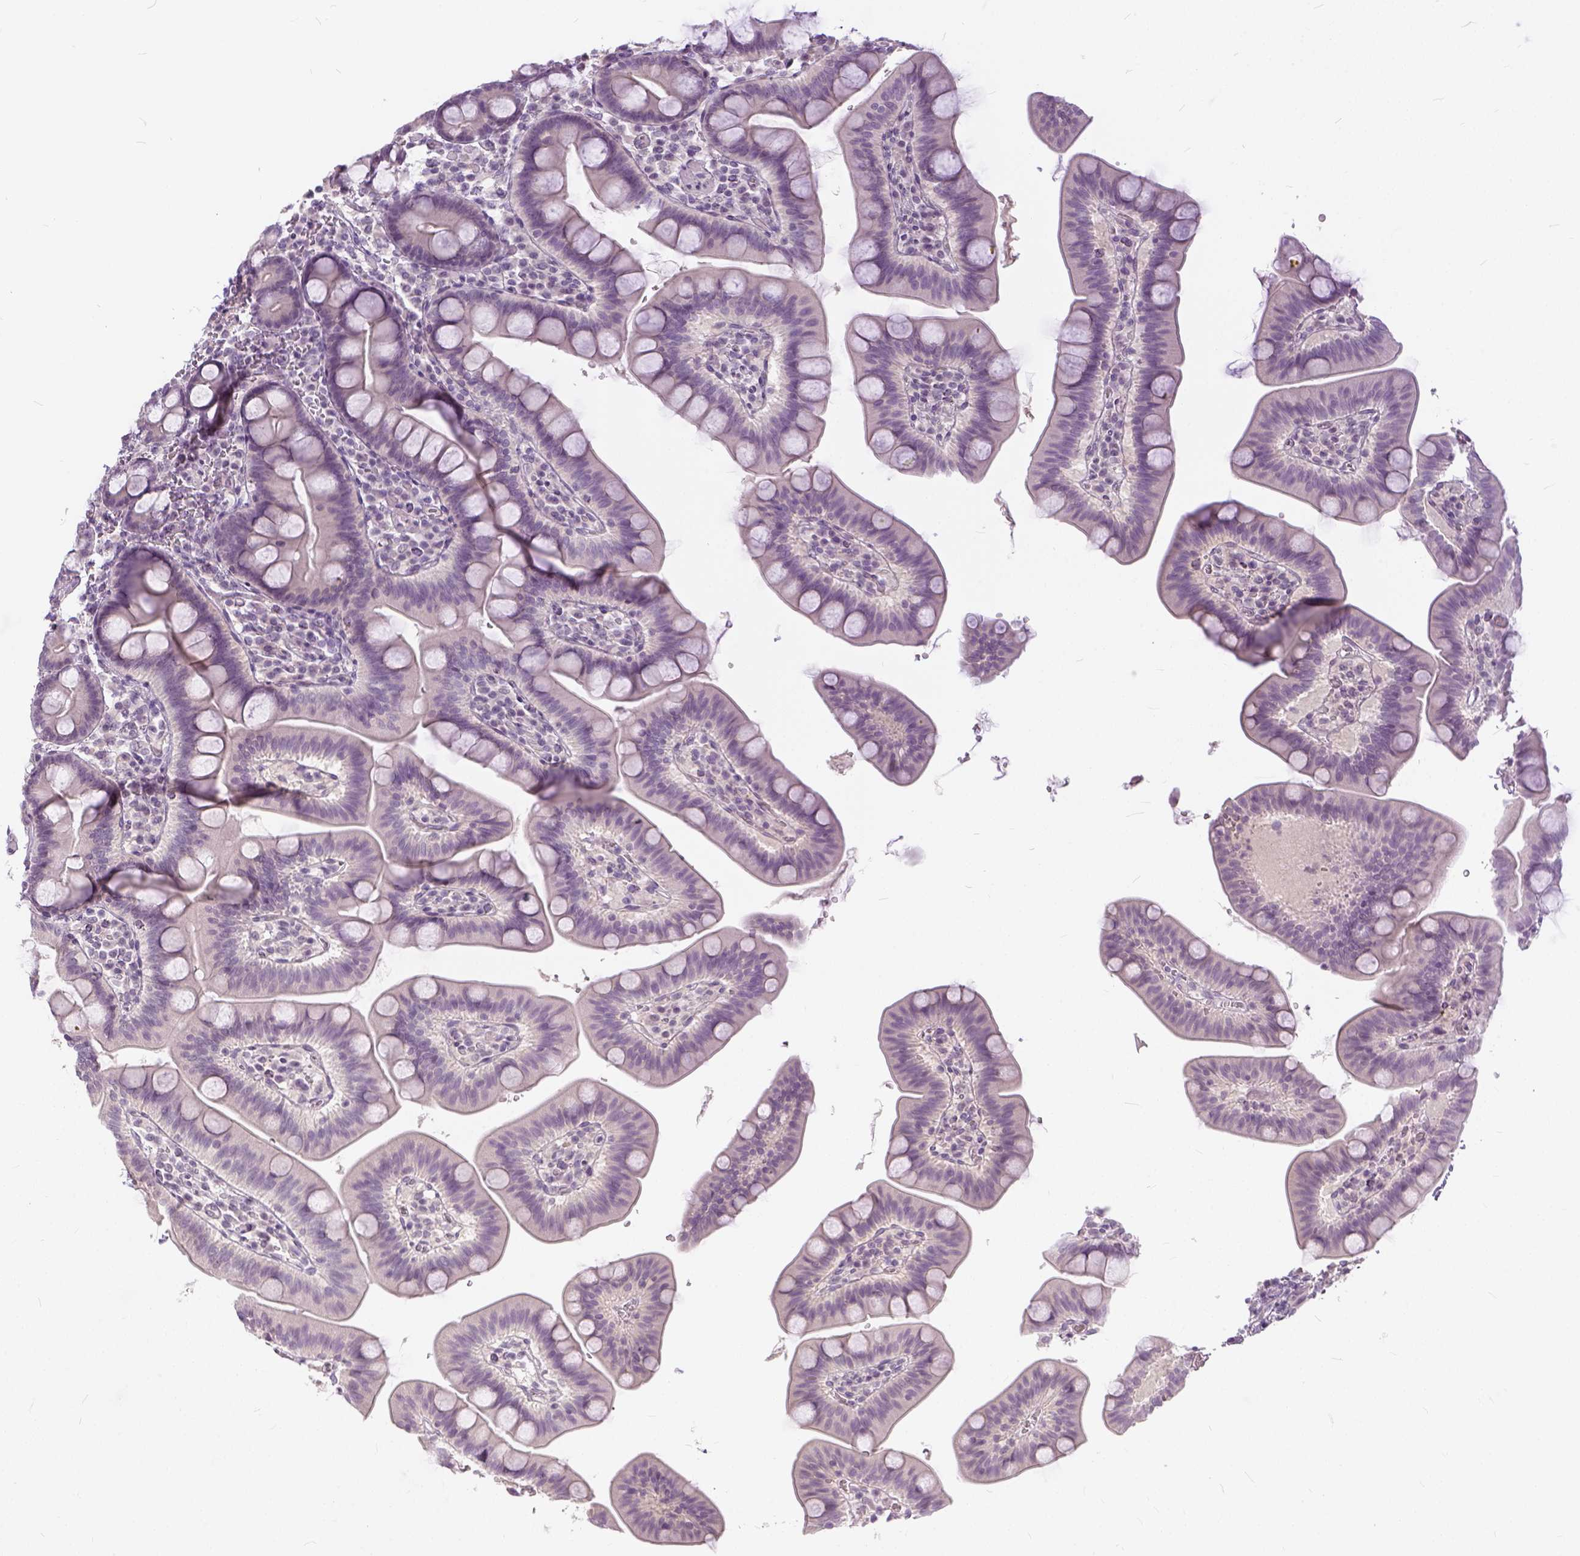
{"staining": {"intensity": "negative", "quantity": "none", "location": "none"}, "tissue": "duodenum", "cell_type": "Glandular cells", "image_type": "normal", "snomed": [{"axis": "morphology", "description": "Normal tissue, NOS"}, {"axis": "topography", "description": "Pancreas"}, {"axis": "topography", "description": "Duodenum"}], "caption": "IHC micrograph of benign human duodenum stained for a protein (brown), which reveals no staining in glandular cells.", "gene": "ANO2", "patient": {"sex": "male", "age": 59}}